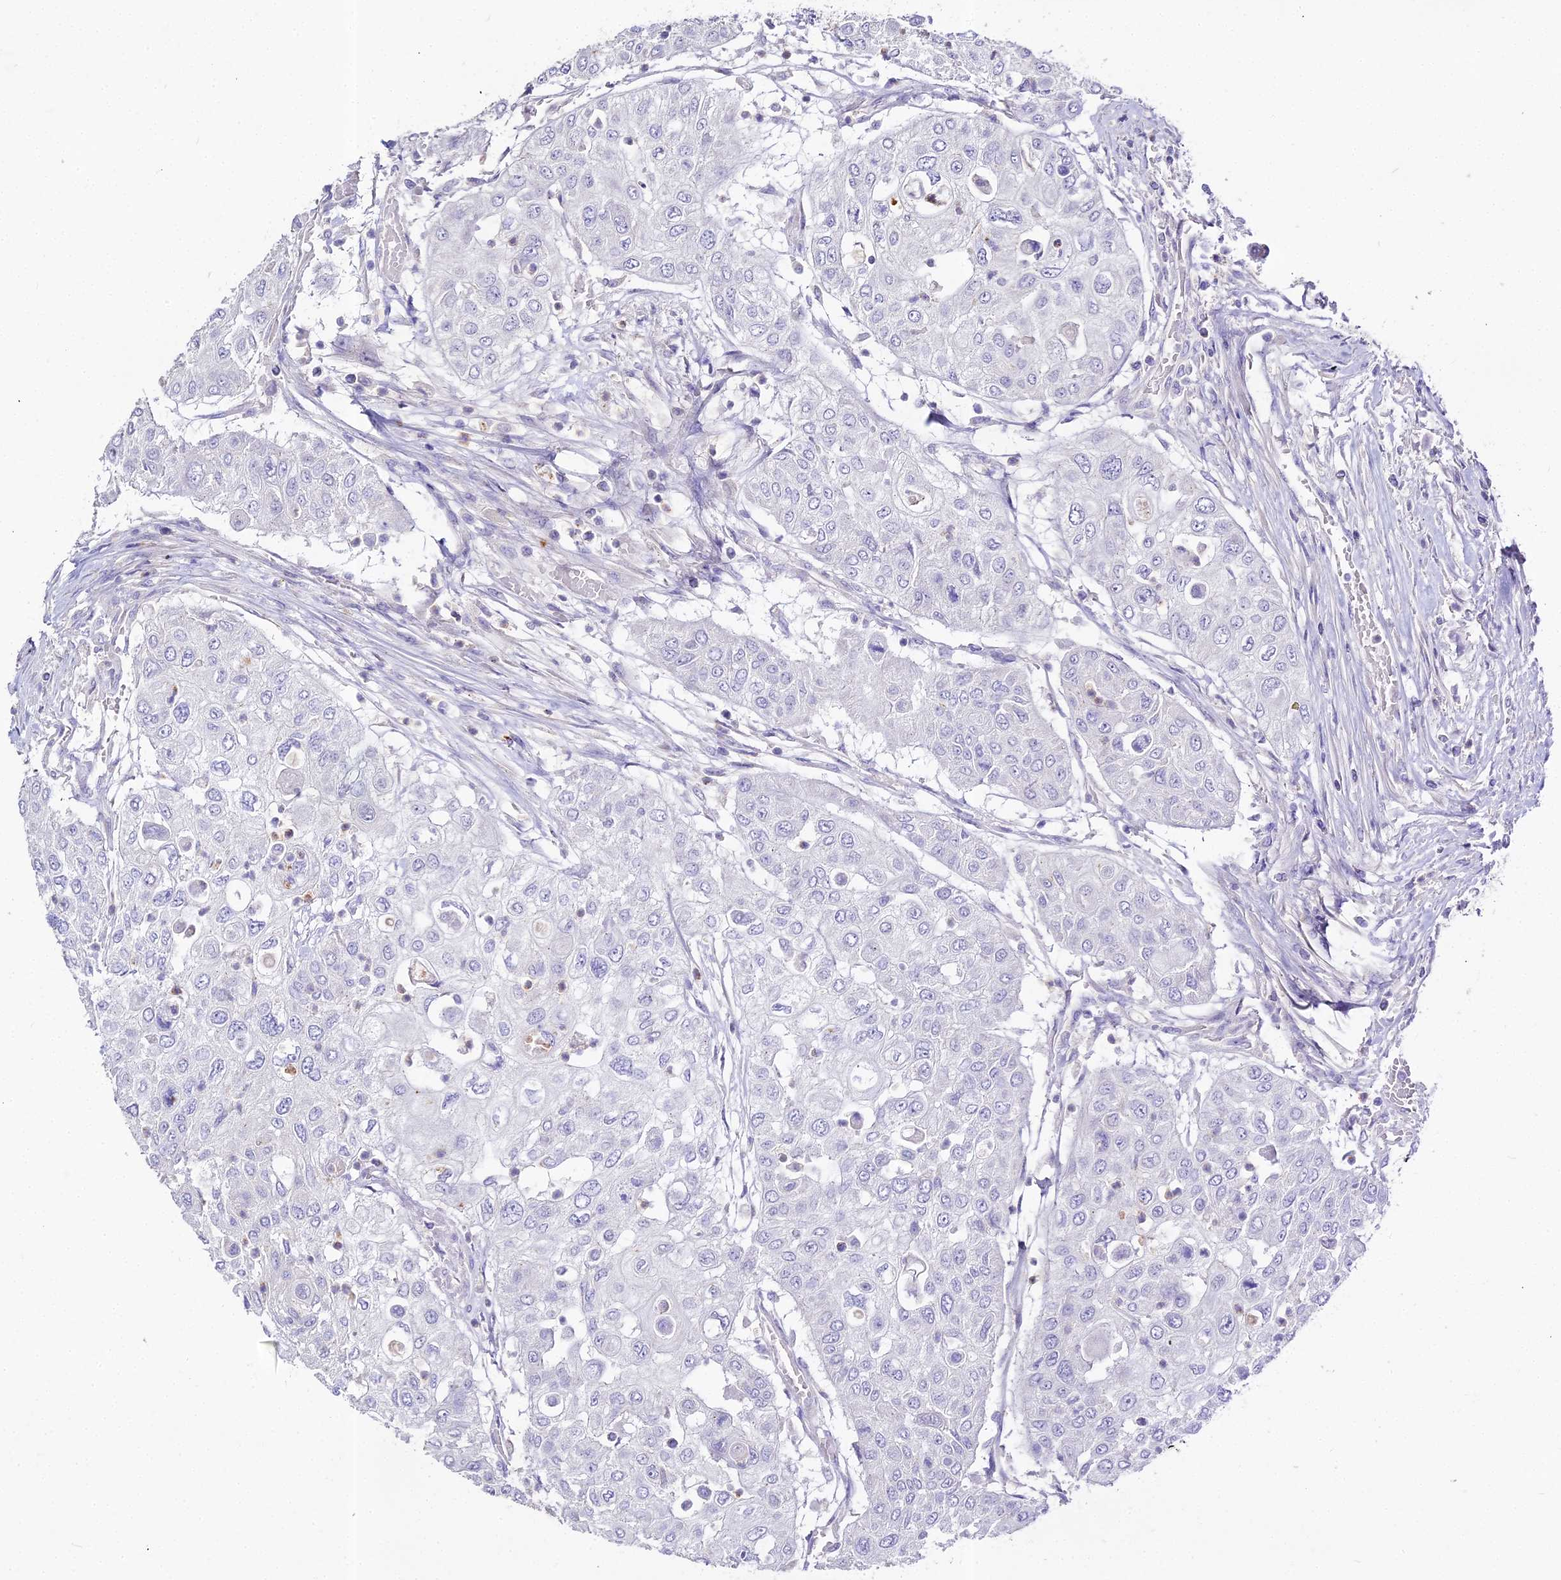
{"staining": {"intensity": "negative", "quantity": "none", "location": "none"}, "tissue": "urothelial cancer", "cell_type": "Tumor cells", "image_type": "cancer", "snomed": [{"axis": "morphology", "description": "Urothelial carcinoma, High grade"}, {"axis": "topography", "description": "Urinary bladder"}], "caption": "High power microscopy histopathology image of an immunohistochemistry (IHC) histopathology image of high-grade urothelial carcinoma, revealing no significant expression in tumor cells. (DAB (3,3'-diaminobenzidine) IHC with hematoxylin counter stain).", "gene": "GLYAT", "patient": {"sex": "female", "age": 79}}